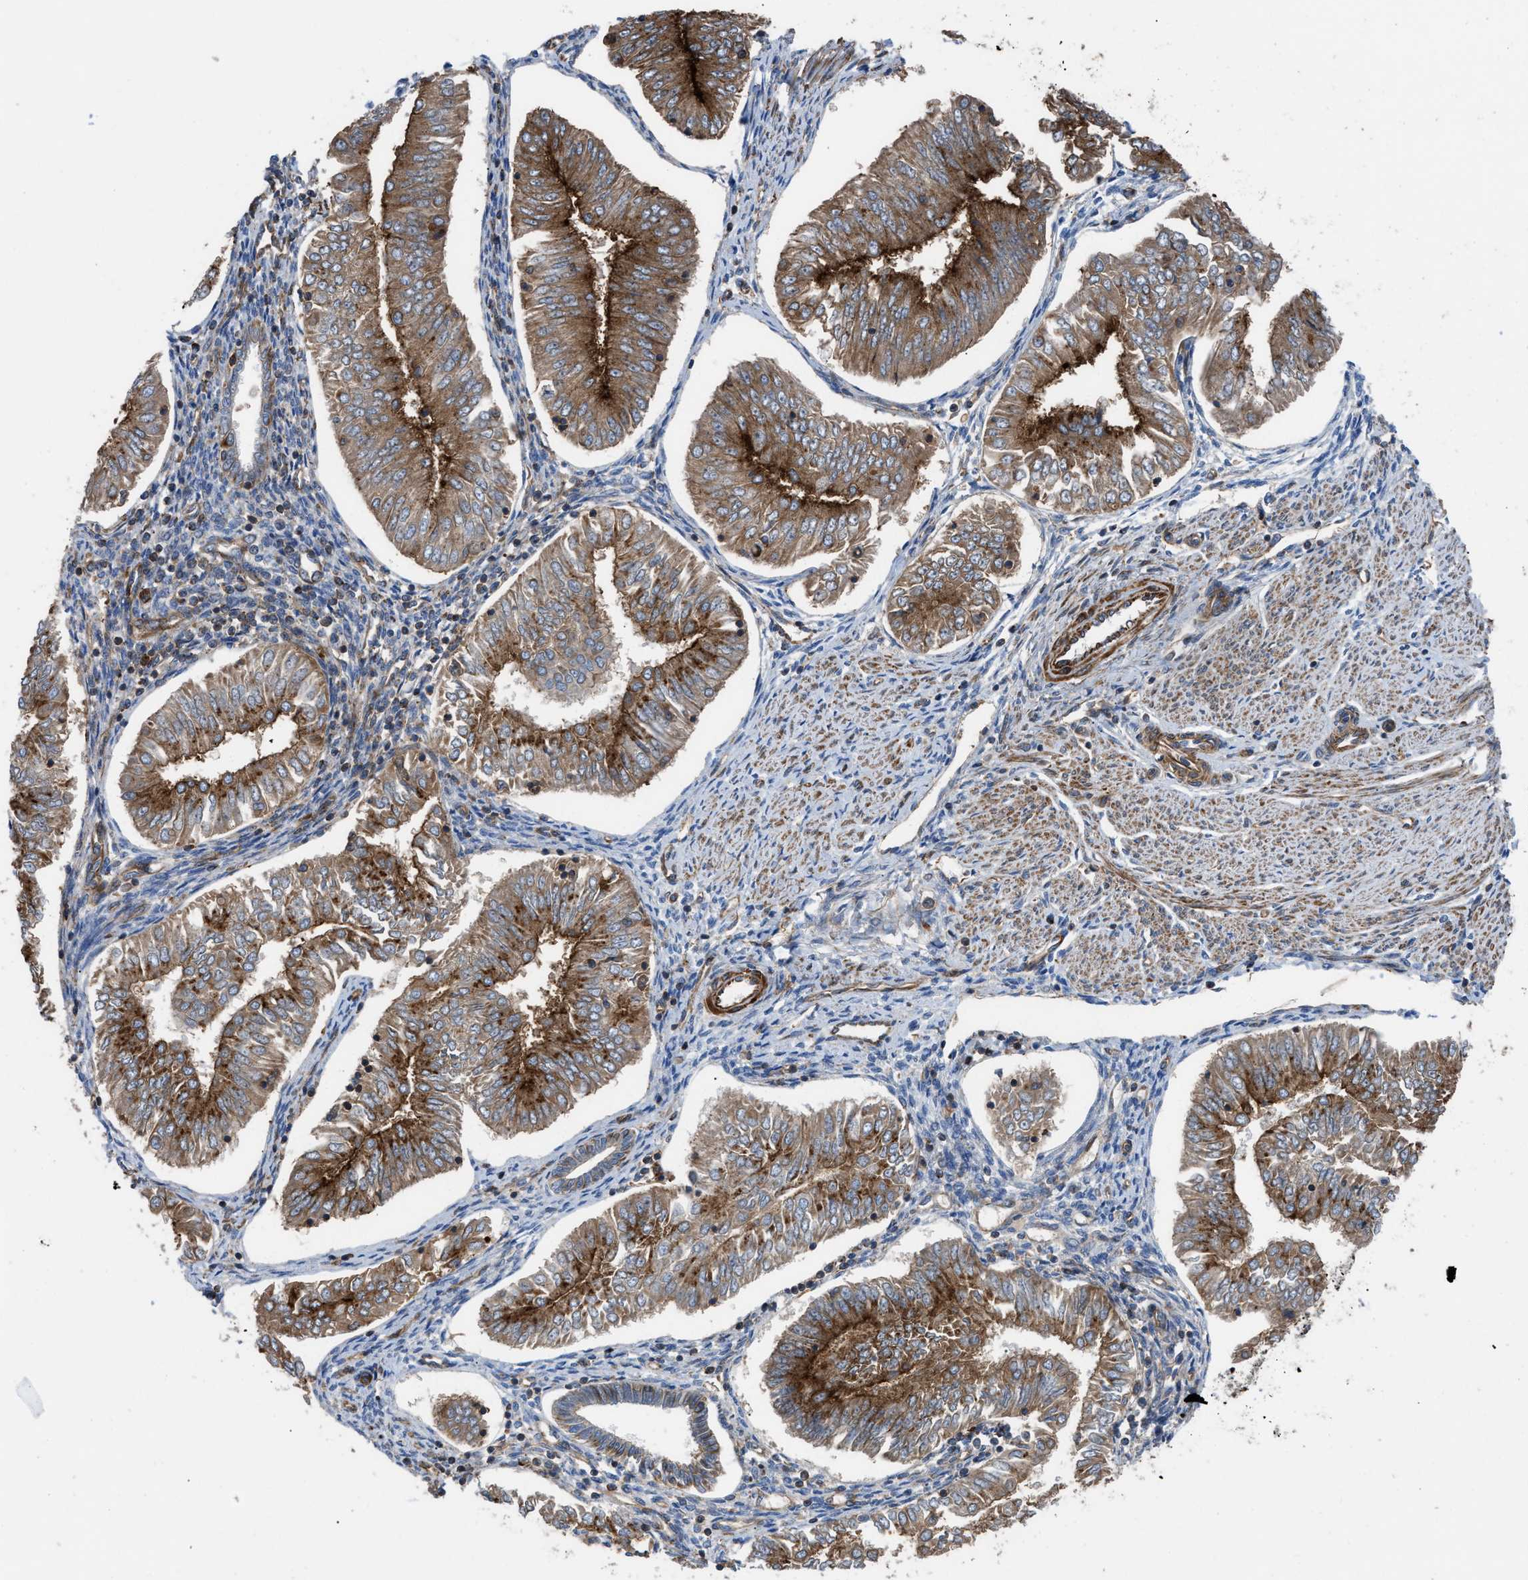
{"staining": {"intensity": "moderate", "quantity": ">75%", "location": "cytoplasmic/membranous"}, "tissue": "endometrial cancer", "cell_type": "Tumor cells", "image_type": "cancer", "snomed": [{"axis": "morphology", "description": "Adenocarcinoma, NOS"}, {"axis": "topography", "description": "Endometrium"}], "caption": "A histopathology image of adenocarcinoma (endometrial) stained for a protein exhibits moderate cytoplasmic/membranous brown staining in tumor cells.", "gene": "PTPRE", "patient": {"sex": "female", "age": 53}}